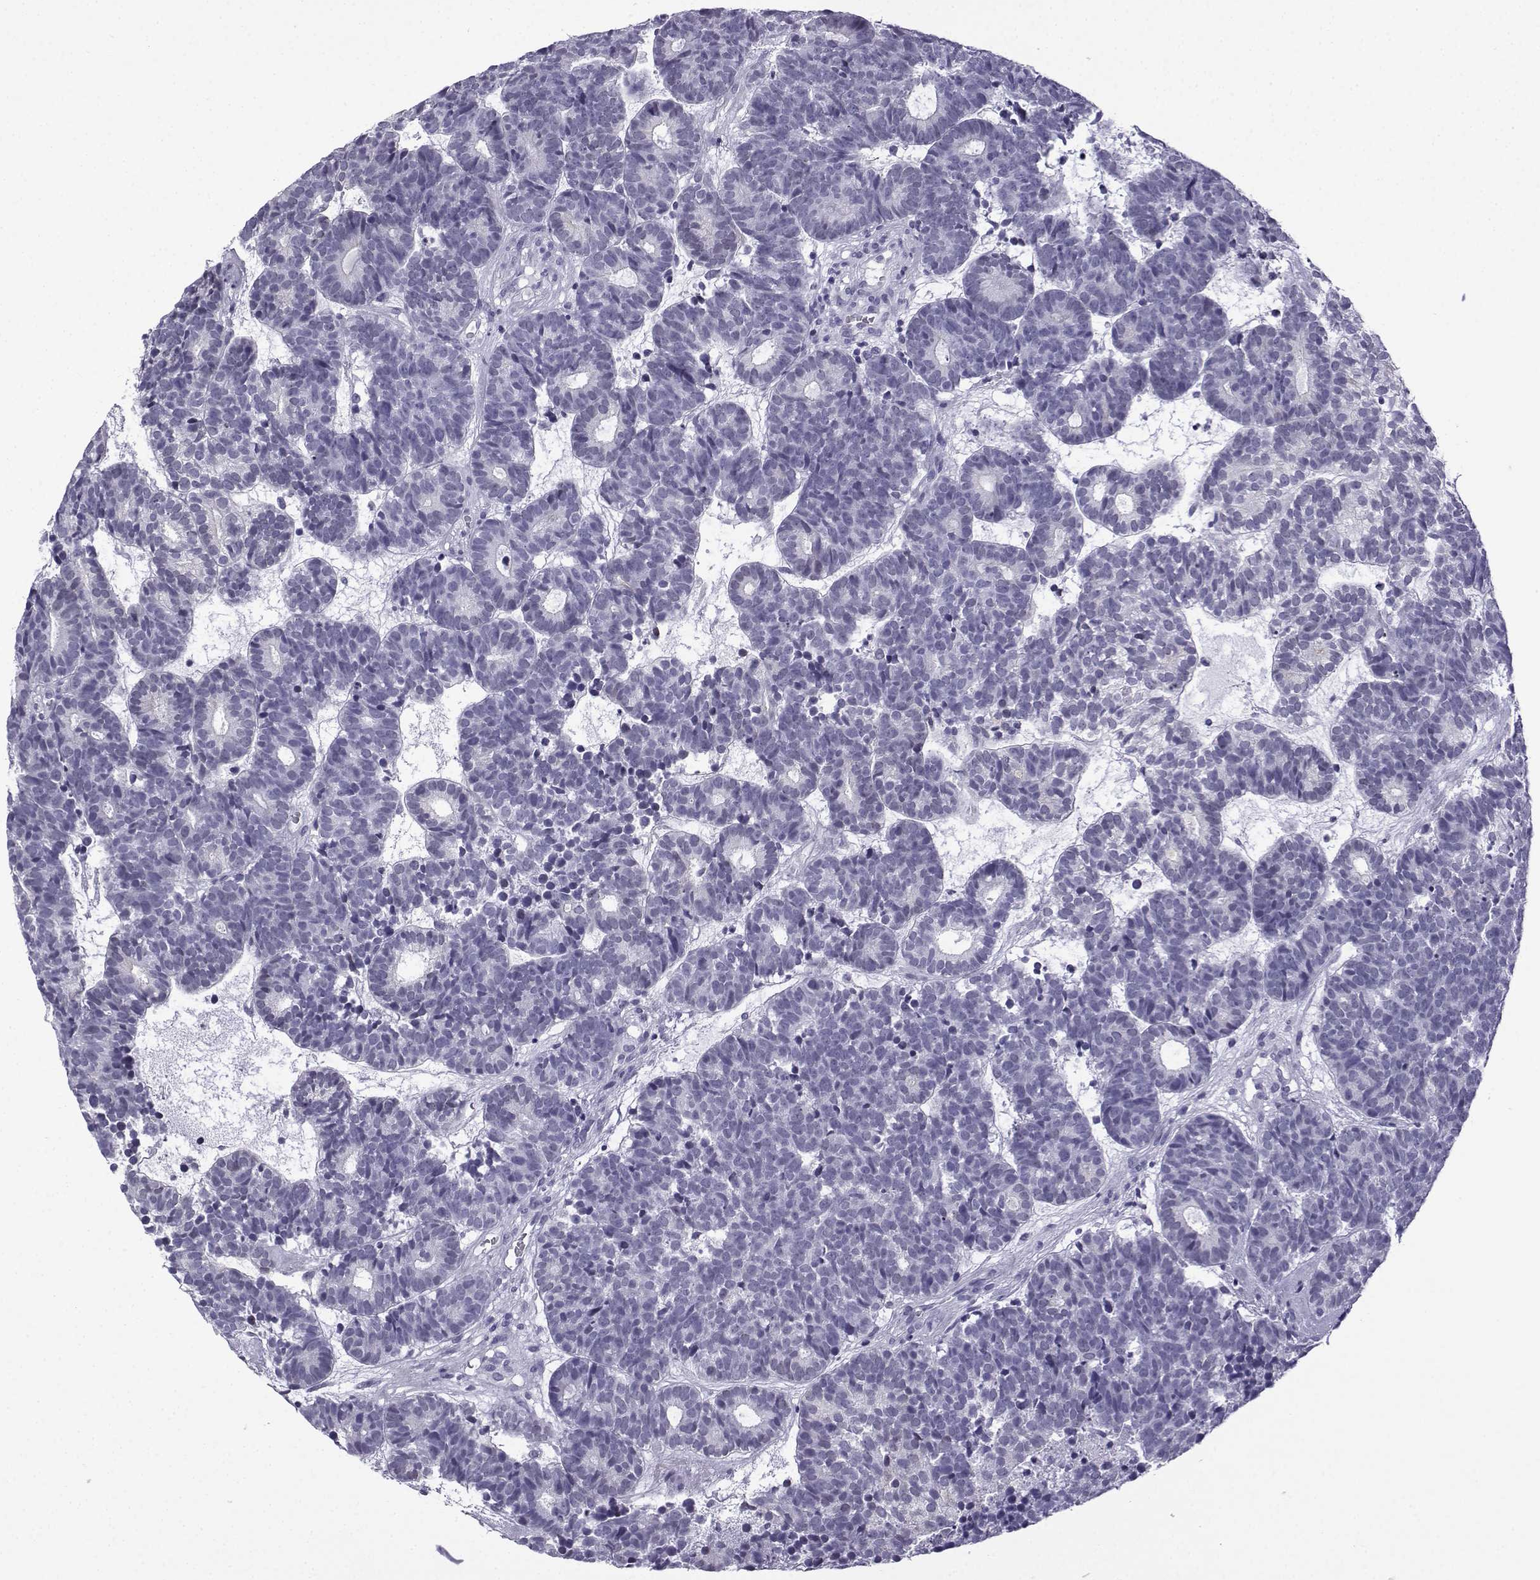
{"staining": {"intensity": "negative", "quantity": "none", "location": "none"}, "tissue": "head and neck cancer", "cell_type": "Tumor cells", "image_type": "cancer", "snomed": [{"axis": "morphology", "description": "Adenocarcinoma, NOS"}, {"axis": "topography", "description": "Head-Neck"}], "caption": "Immunohistochemistry (IHC) micrograph of adenocarcinoma (head and neck) stained for a protein (brown), which shows no positivity in tumor cells.", "gene": "MRGBP", "patient": {"sex": "female", "age": 81}}